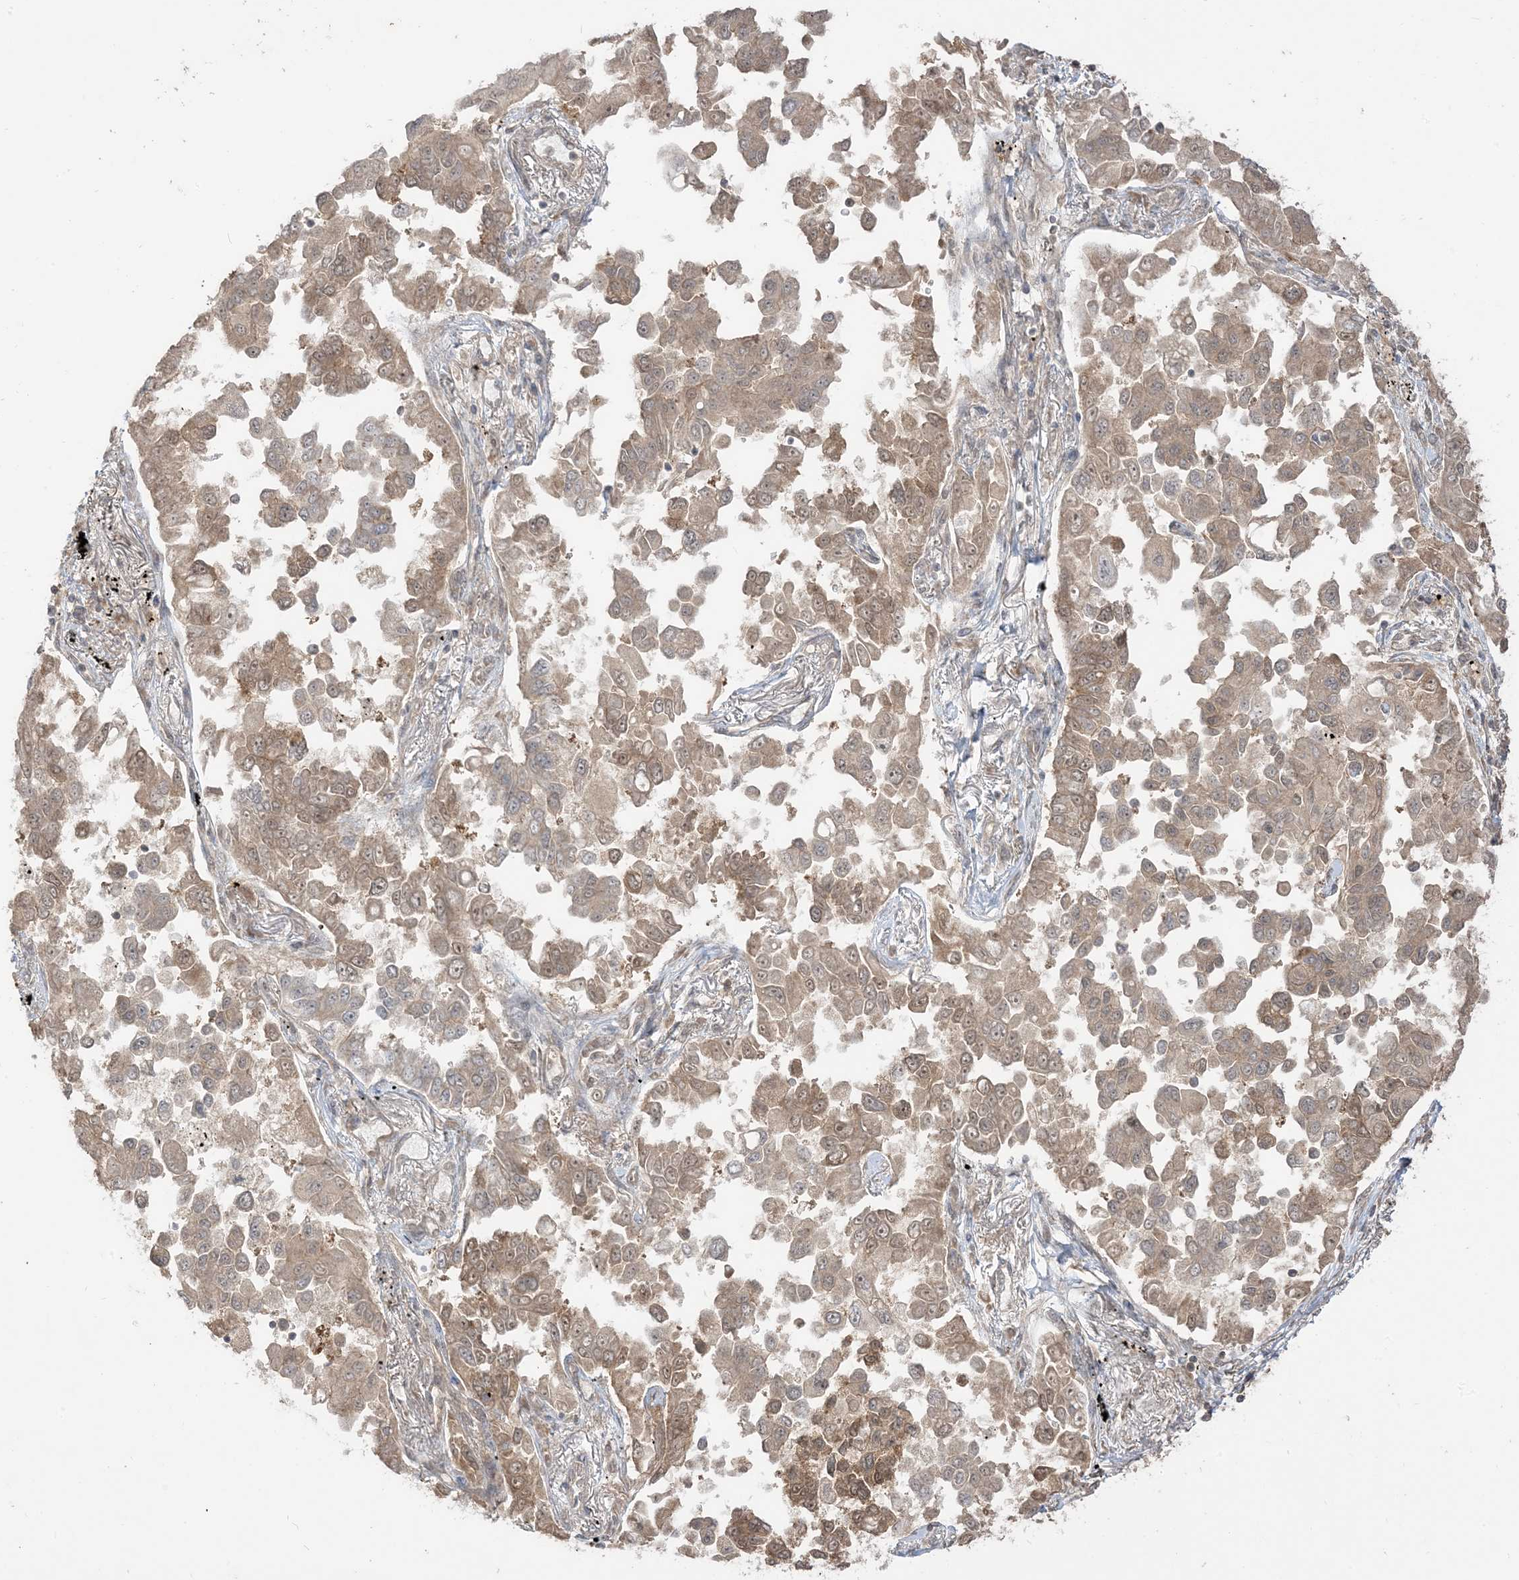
{"staining": {"intensity": "moderate", "quantity": "25%-75%", "location": "cytoplasmic/membranous,nuclear"}, "tissue": "lung cancer", "cell_type": "Tumor cells", "image_type": "cancer", "snomed": [{"axis": "morphology", "description": "Adenocarcinoma, NOS"}, {"axis": "topography", "description": "Lung"}], "caption": "Lung cancer was stained to show a protein in brown. There is medium levels of moderate cytoplasmic/membranous and nuclear positivity in about 25%-75% of tumor cells. The staining was performed using DAB to visualize the protein expression in brown, while the nuclei were stained in blue with hematoxylin (Magnification: 20x).", "gene": "TBCC", "patient": {"sex": "female", "age": 67}}